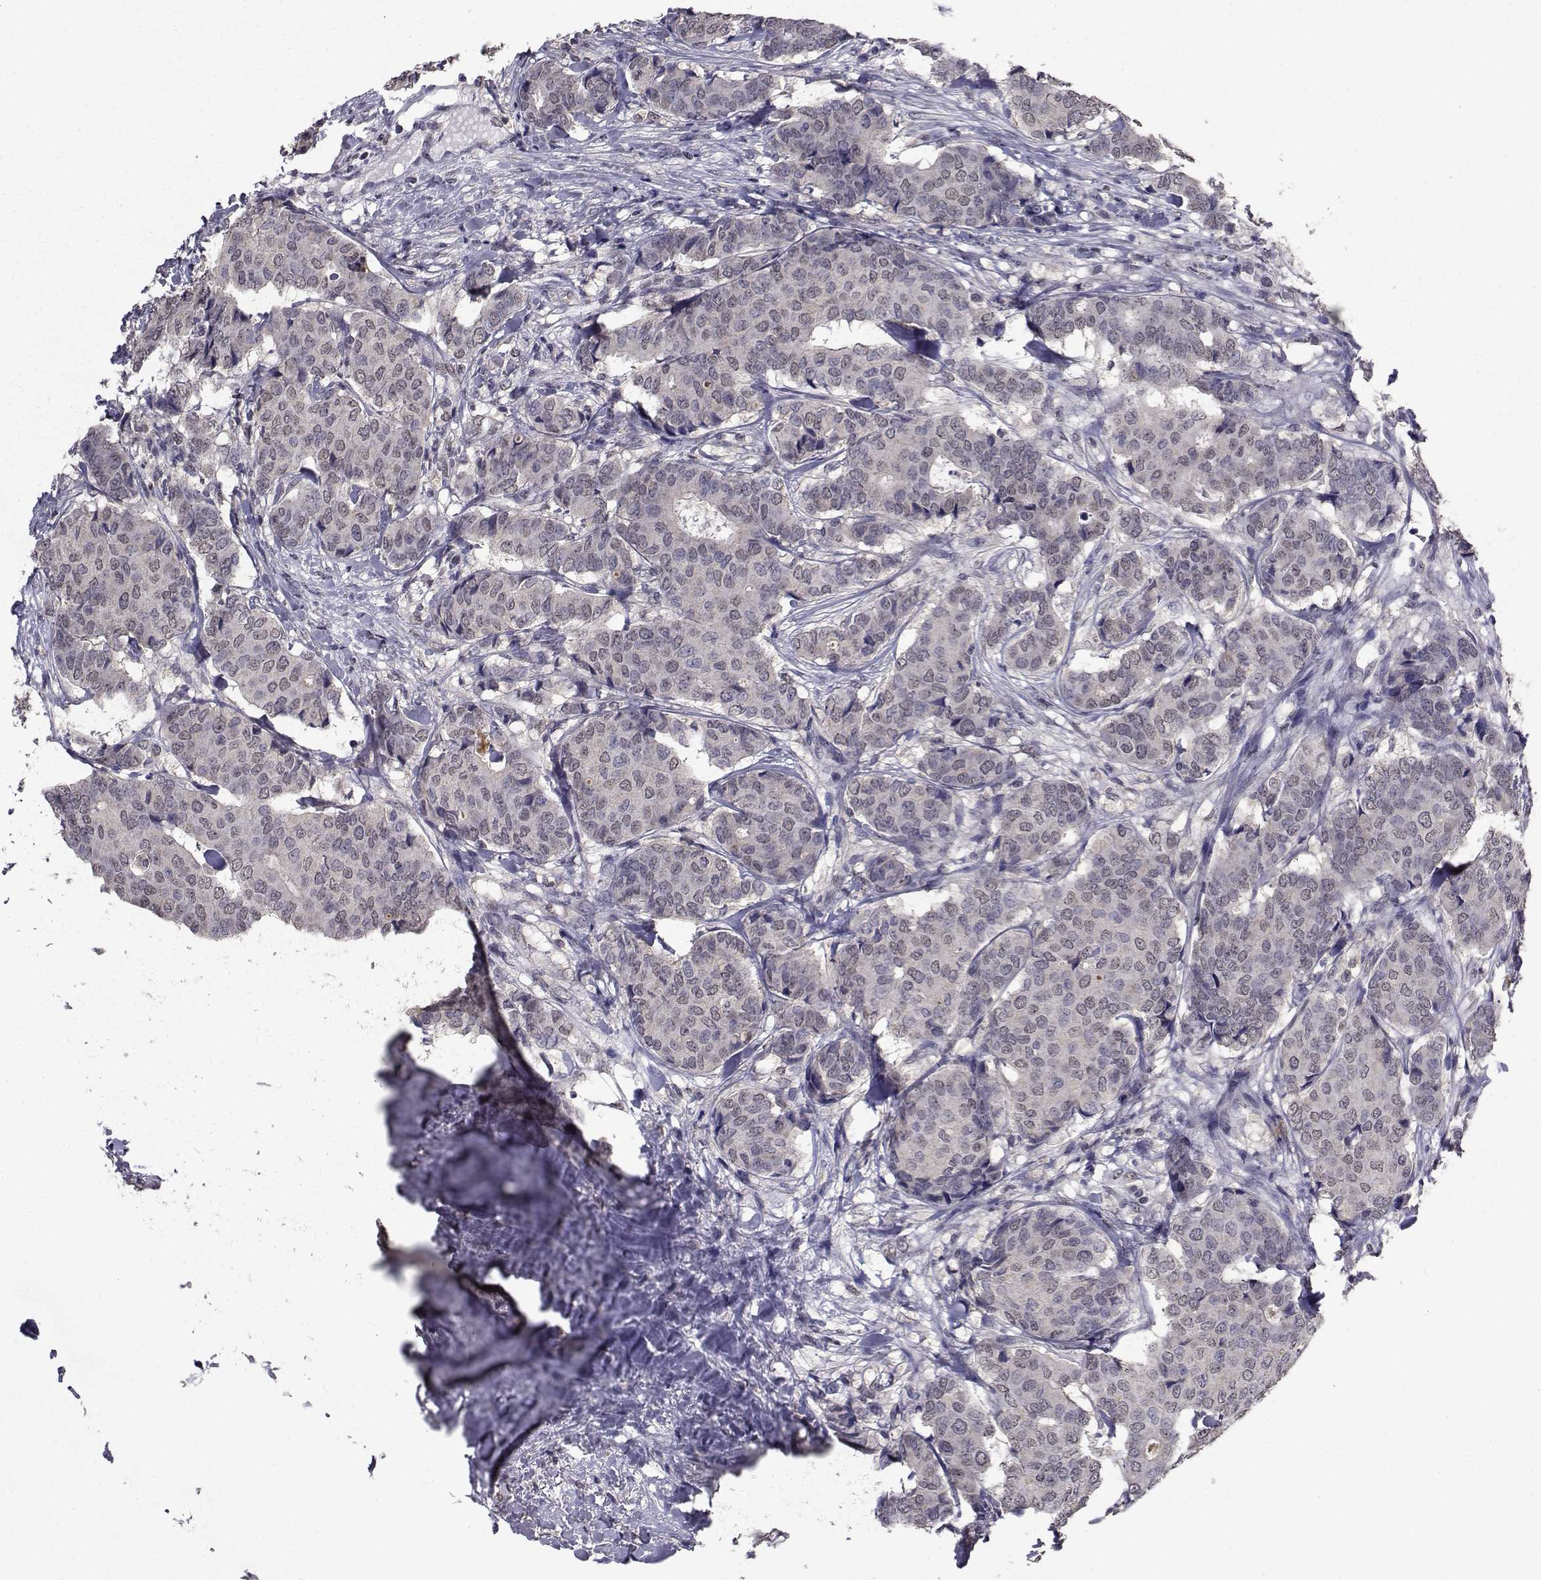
{"staining": {"intensity": "weak", "quantity": "<25%", "location": "cytoplasmic/membranous"}, "tissue": "breast cancer", "cell_type": "Tumor cells", "image_type": "cancer", "snomed": [{"axis": "morphology", "description": "Duct carcinoma"}, {"axis": "topography", "description": "Breast"}], "caption": "Immunohistochemistry (IHC) image of human breast cancer stained for a protein (brown), which shows no expression in tumor cells. (DAB (3,3'-diaminobenzidine) immunohistochemistry (IHC) with hematoxylin counter stain).", "gene": "CYP2S1", "patient": {"sex": "female", "age": 75}}